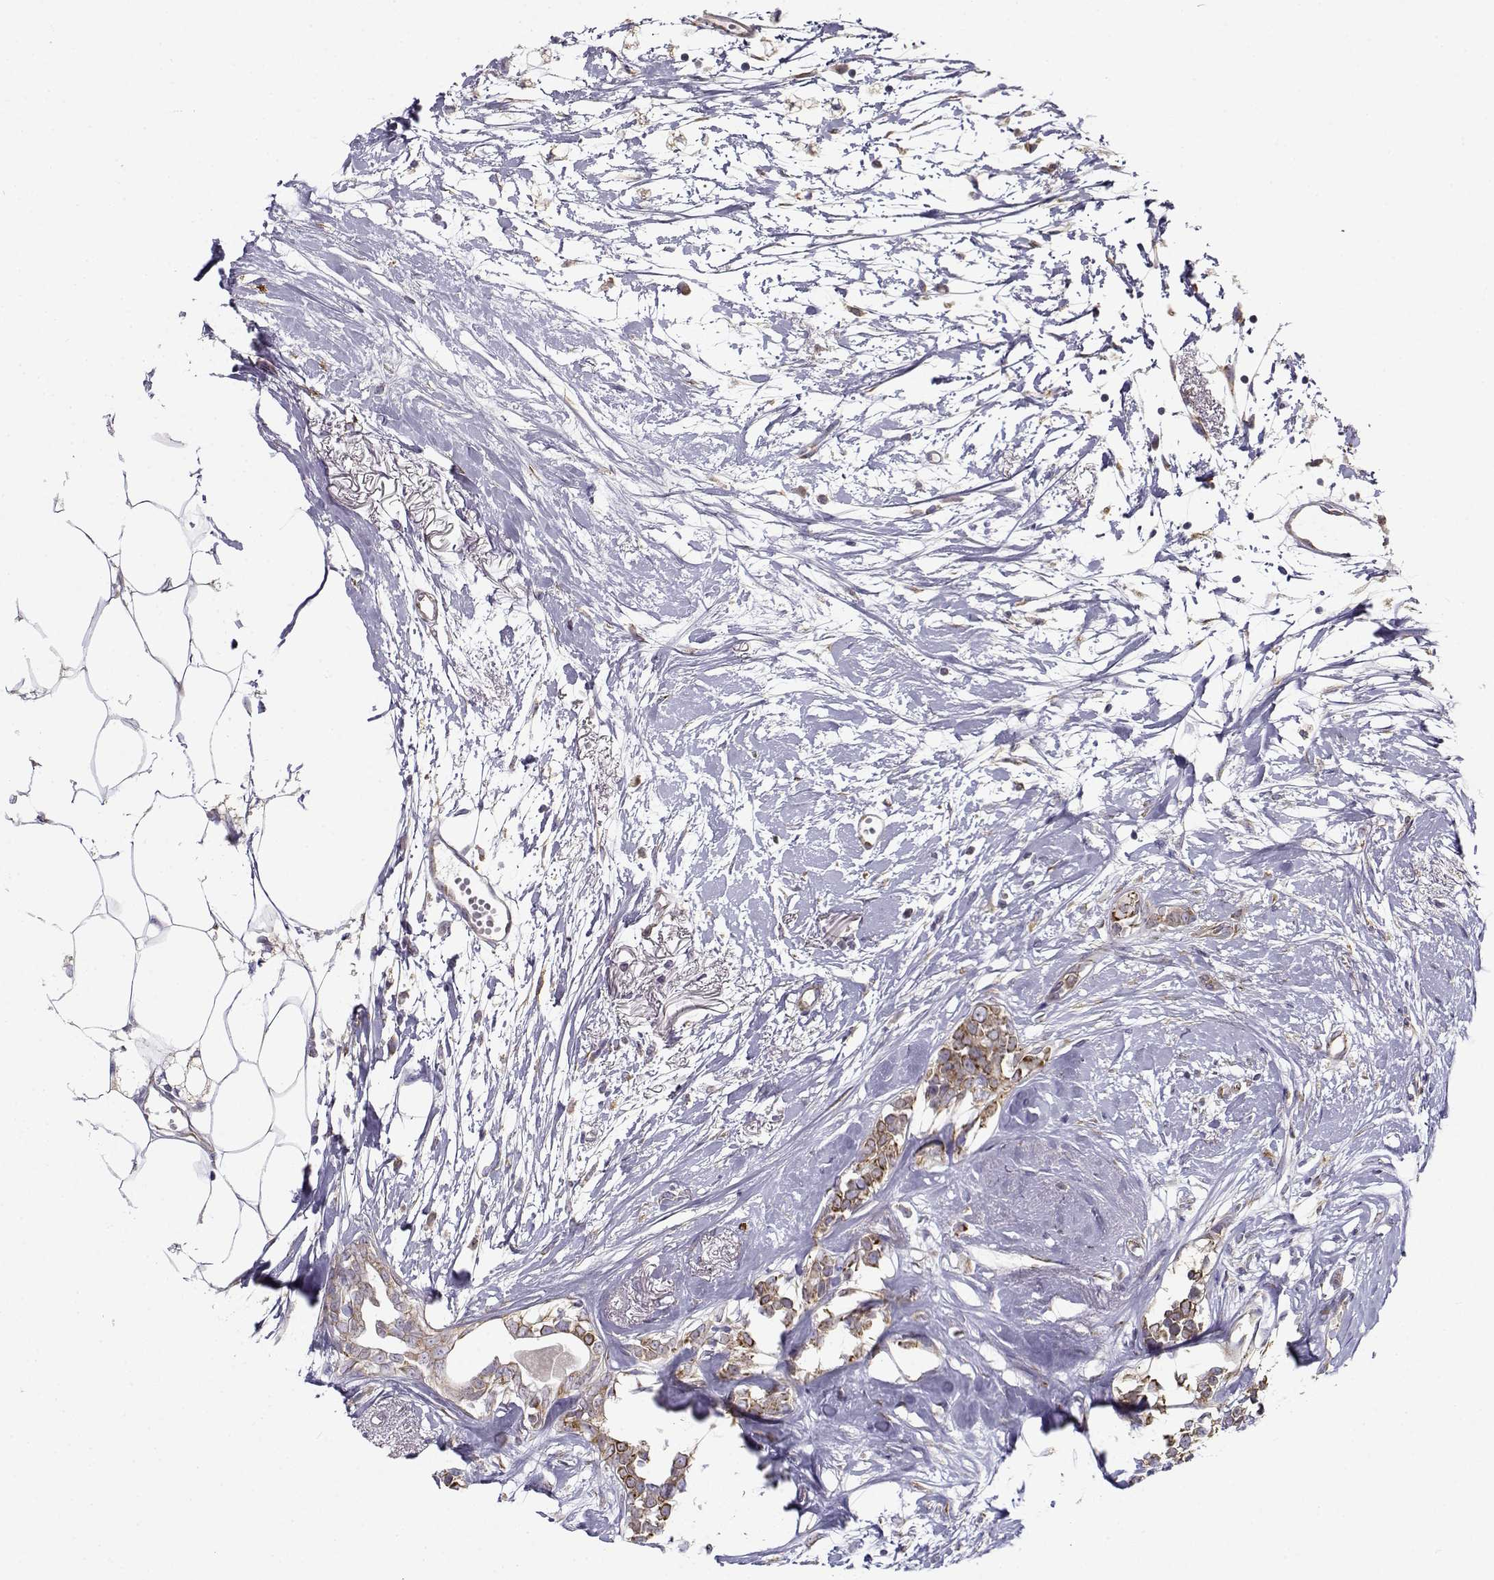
{"staining": {"intensity": "moderate", "quantity": ">75%", "location": "cytoplasmic/membranous"}, "tissue": "breast cancer", "cell_type": "Tumor cells", "image_type": "cancer", "snomed": [{"axis": "morphology", "description": "Duct carcinoma"}, {"axis": "topography", "description": "Breast"}], "caption": "Breast cancer tissue demonstrates moderate cytoplasmic/membranous staining in approximately >75% of tumor cells, visualized by immunohistochemistry.", "gene": "BEND6", "patient": {"sex": "female", "age": 40}}